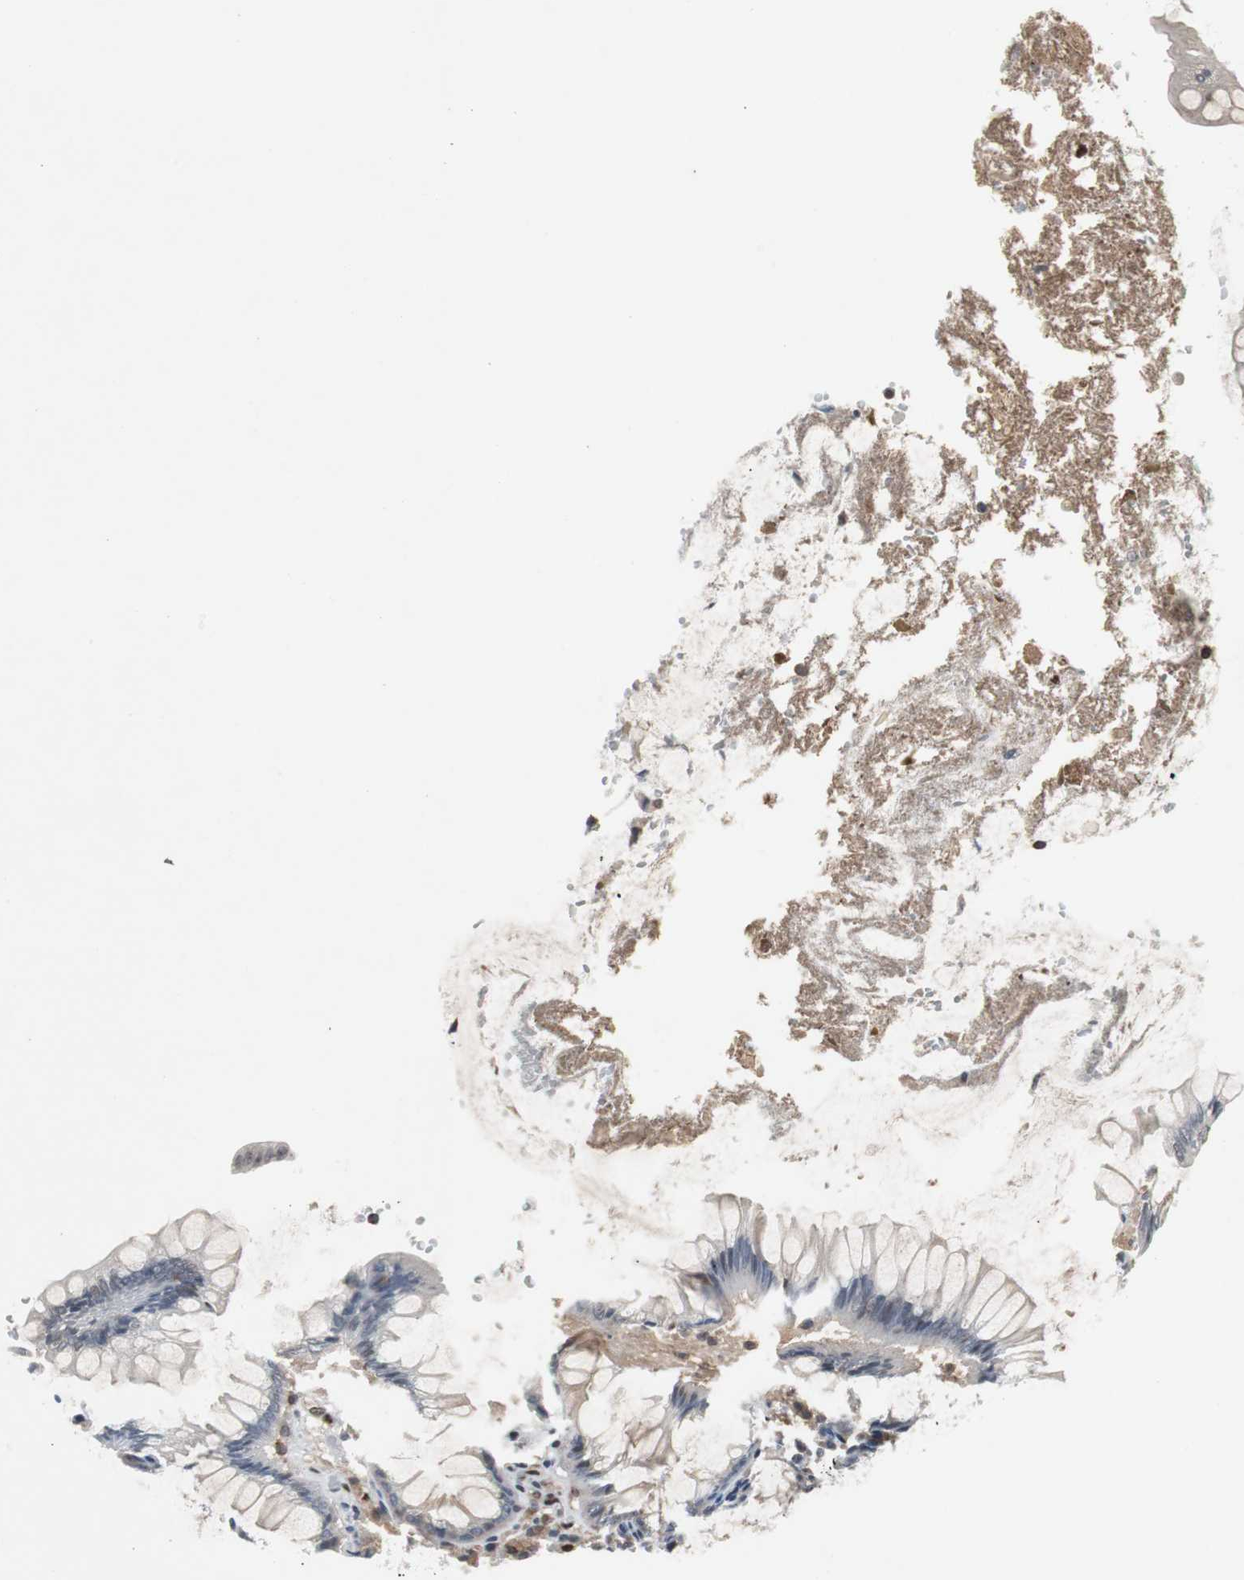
{"staining": {"intensity": "negative", "quantity": "none", "location": "none"}, "tissue": "colon", "cell_type": "Endothelial cells", "image_type": "normal", "snomed": [{"axis": "morphology", "description": "Normal tissue, NOS"}, {"axis": "topography", "description": "Colon"}], "caption": "An immunohistochemistry (IHC) histopathology image of benign colon is shown. There is no staining in endothelial cells of colon.", "gene": "GRK2", "patient": {"sex": "female", "age": 46}}